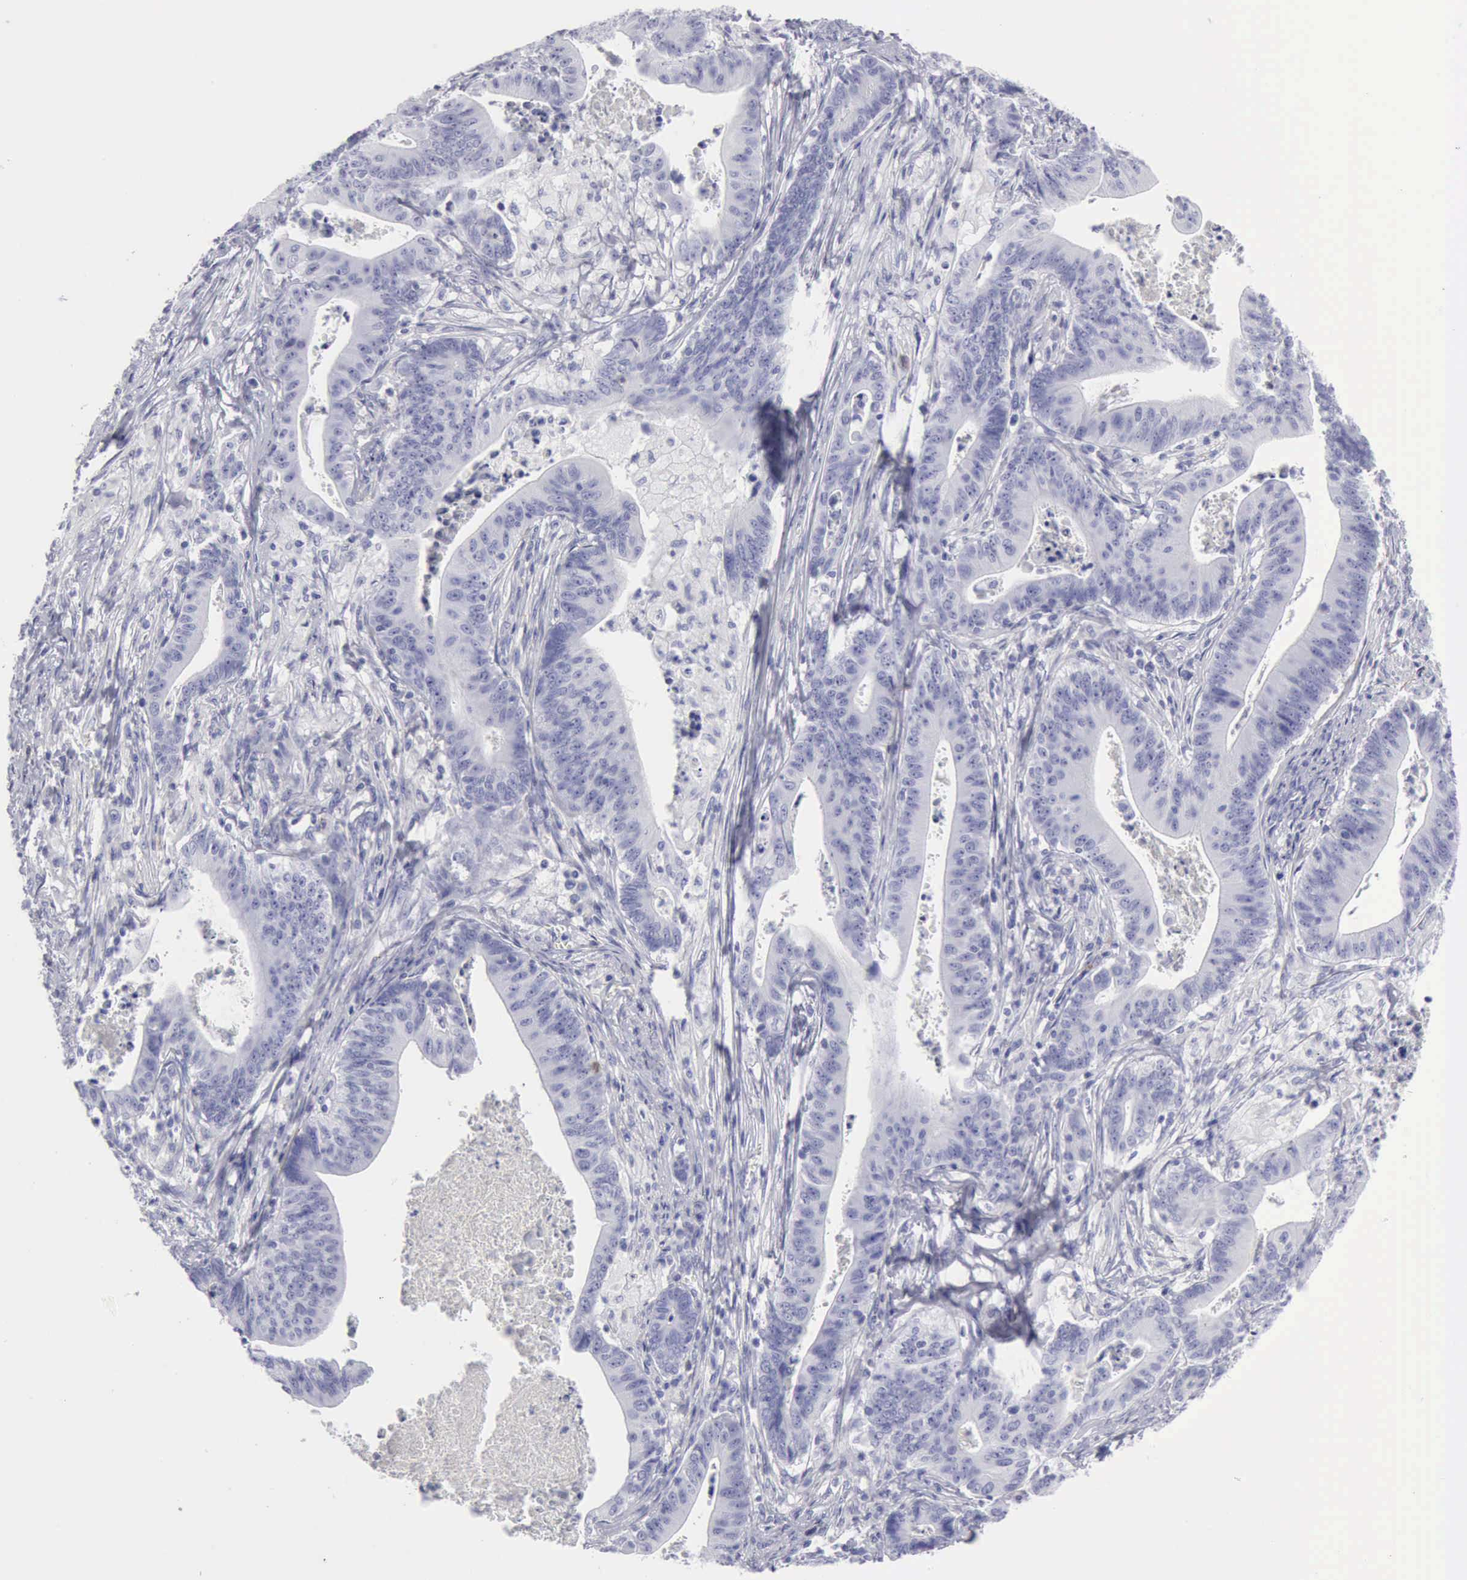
{"staining": {"intensity": "negative", "quantity": "none", "location": "none"}, "tissue": "stomach cancer", "cell_type": "Tumor cells", "image_type": "cancer", "snomed": [{"axis": "morphology", "description": "Adenocarcinoma, NOS"}, {"axis": "topography", "description": "Stomach, lower"}], "caption": "There is no significant staining in tumor cells of stomach cancer (adenocarcinoma).", "gene": "NCAM1", "patient": {"sex": "female", "age": 86}}